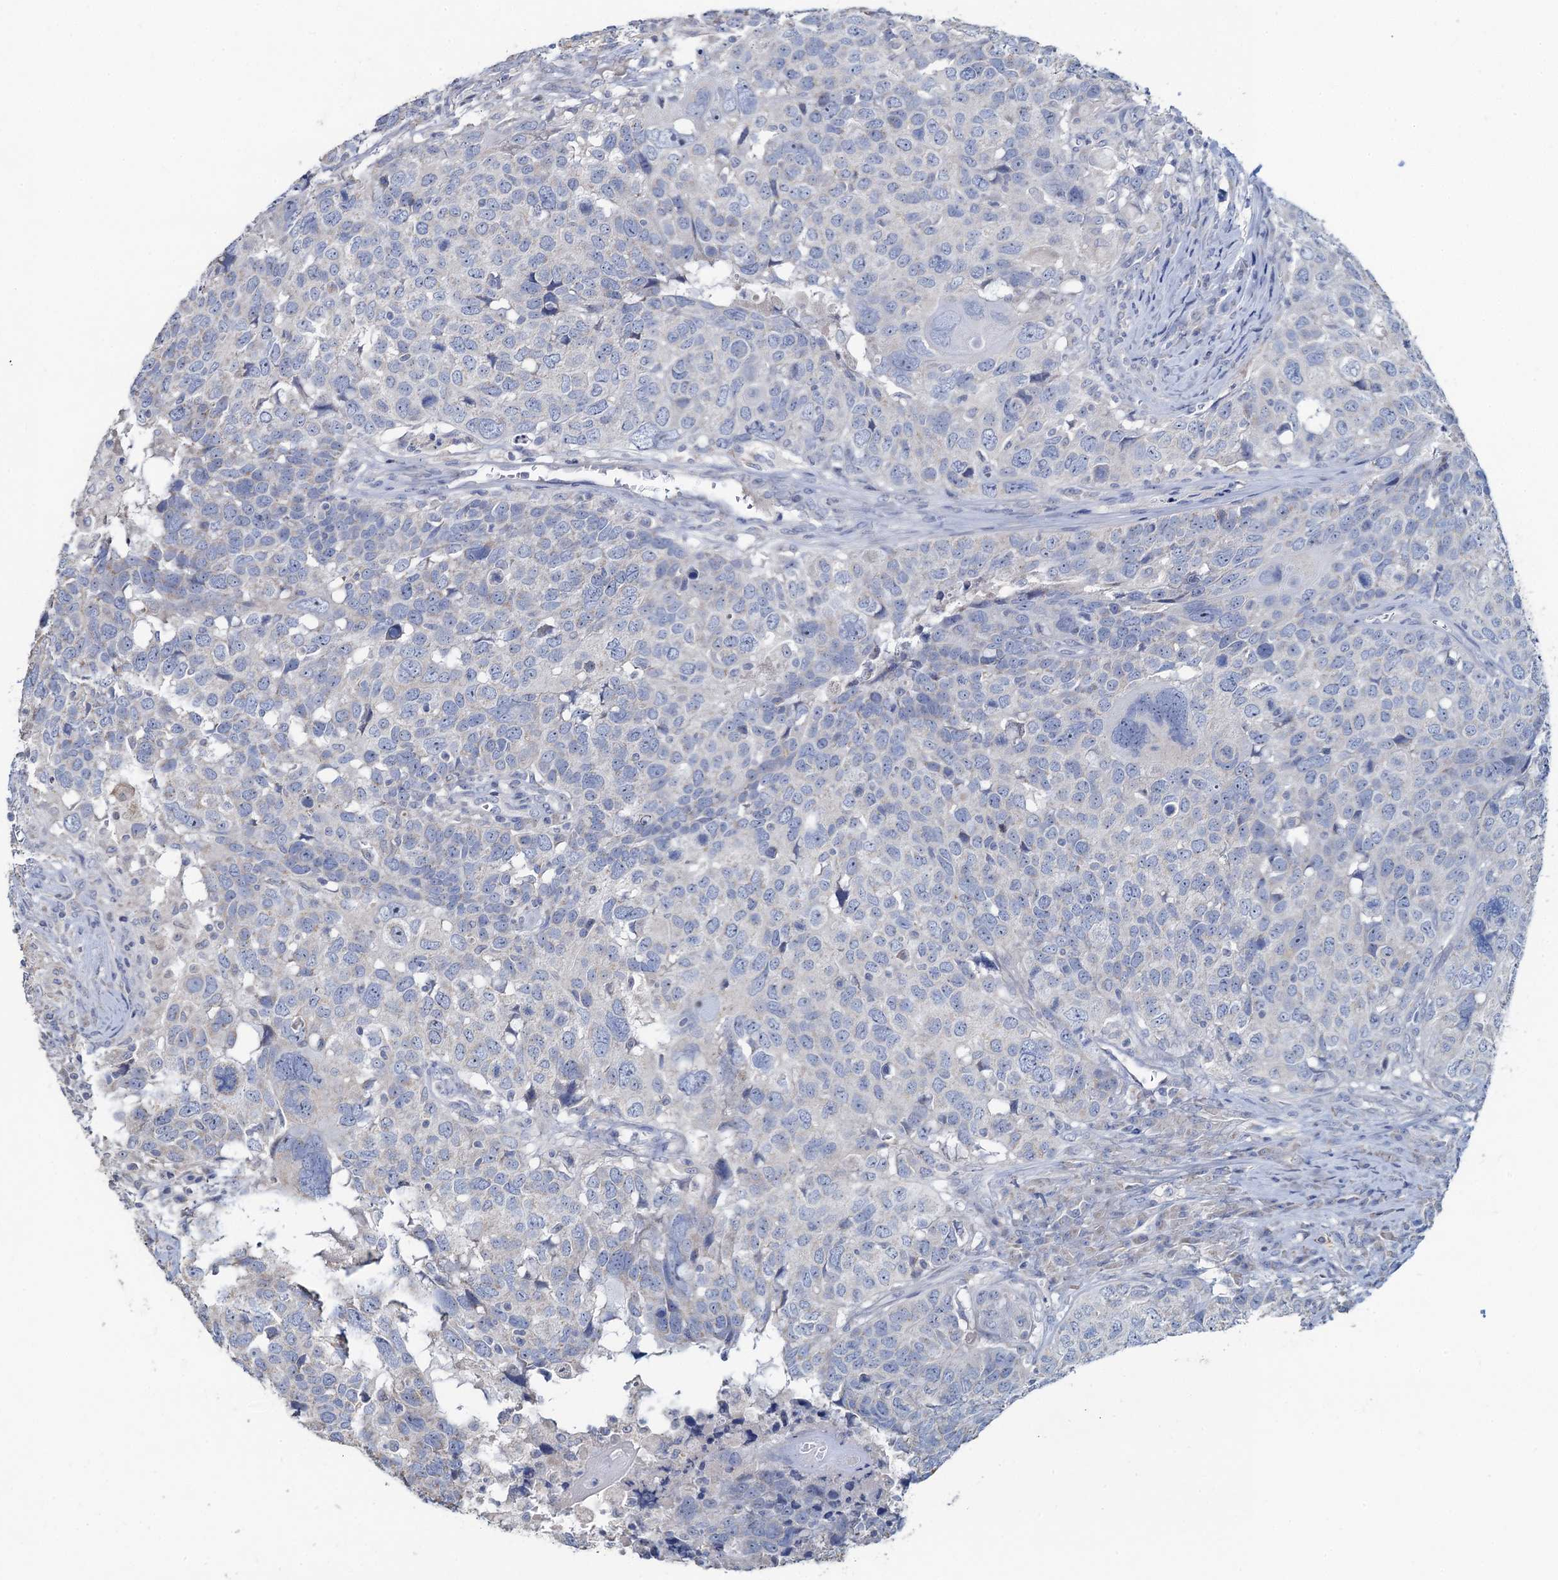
{"staining": {"intensity": "negative", "quantity": "none", "location": "none"}, "tissue": "head and neck cancer", "cell_type": "Tumor cells", "image_type": "cancer", "snomed": [{"axis": "morphology", "description": "Squamous cell carcinoma, NOS"}, {"axis": "topography", "description": "Head-Neck"}], "caption": "This is an IHC micrograph of human head and neck cancer (squamous cell carcinoma). There is no staining in tumor cells.", "gene": "PLLP", "patient": {"sex": "male", "age": 66}}